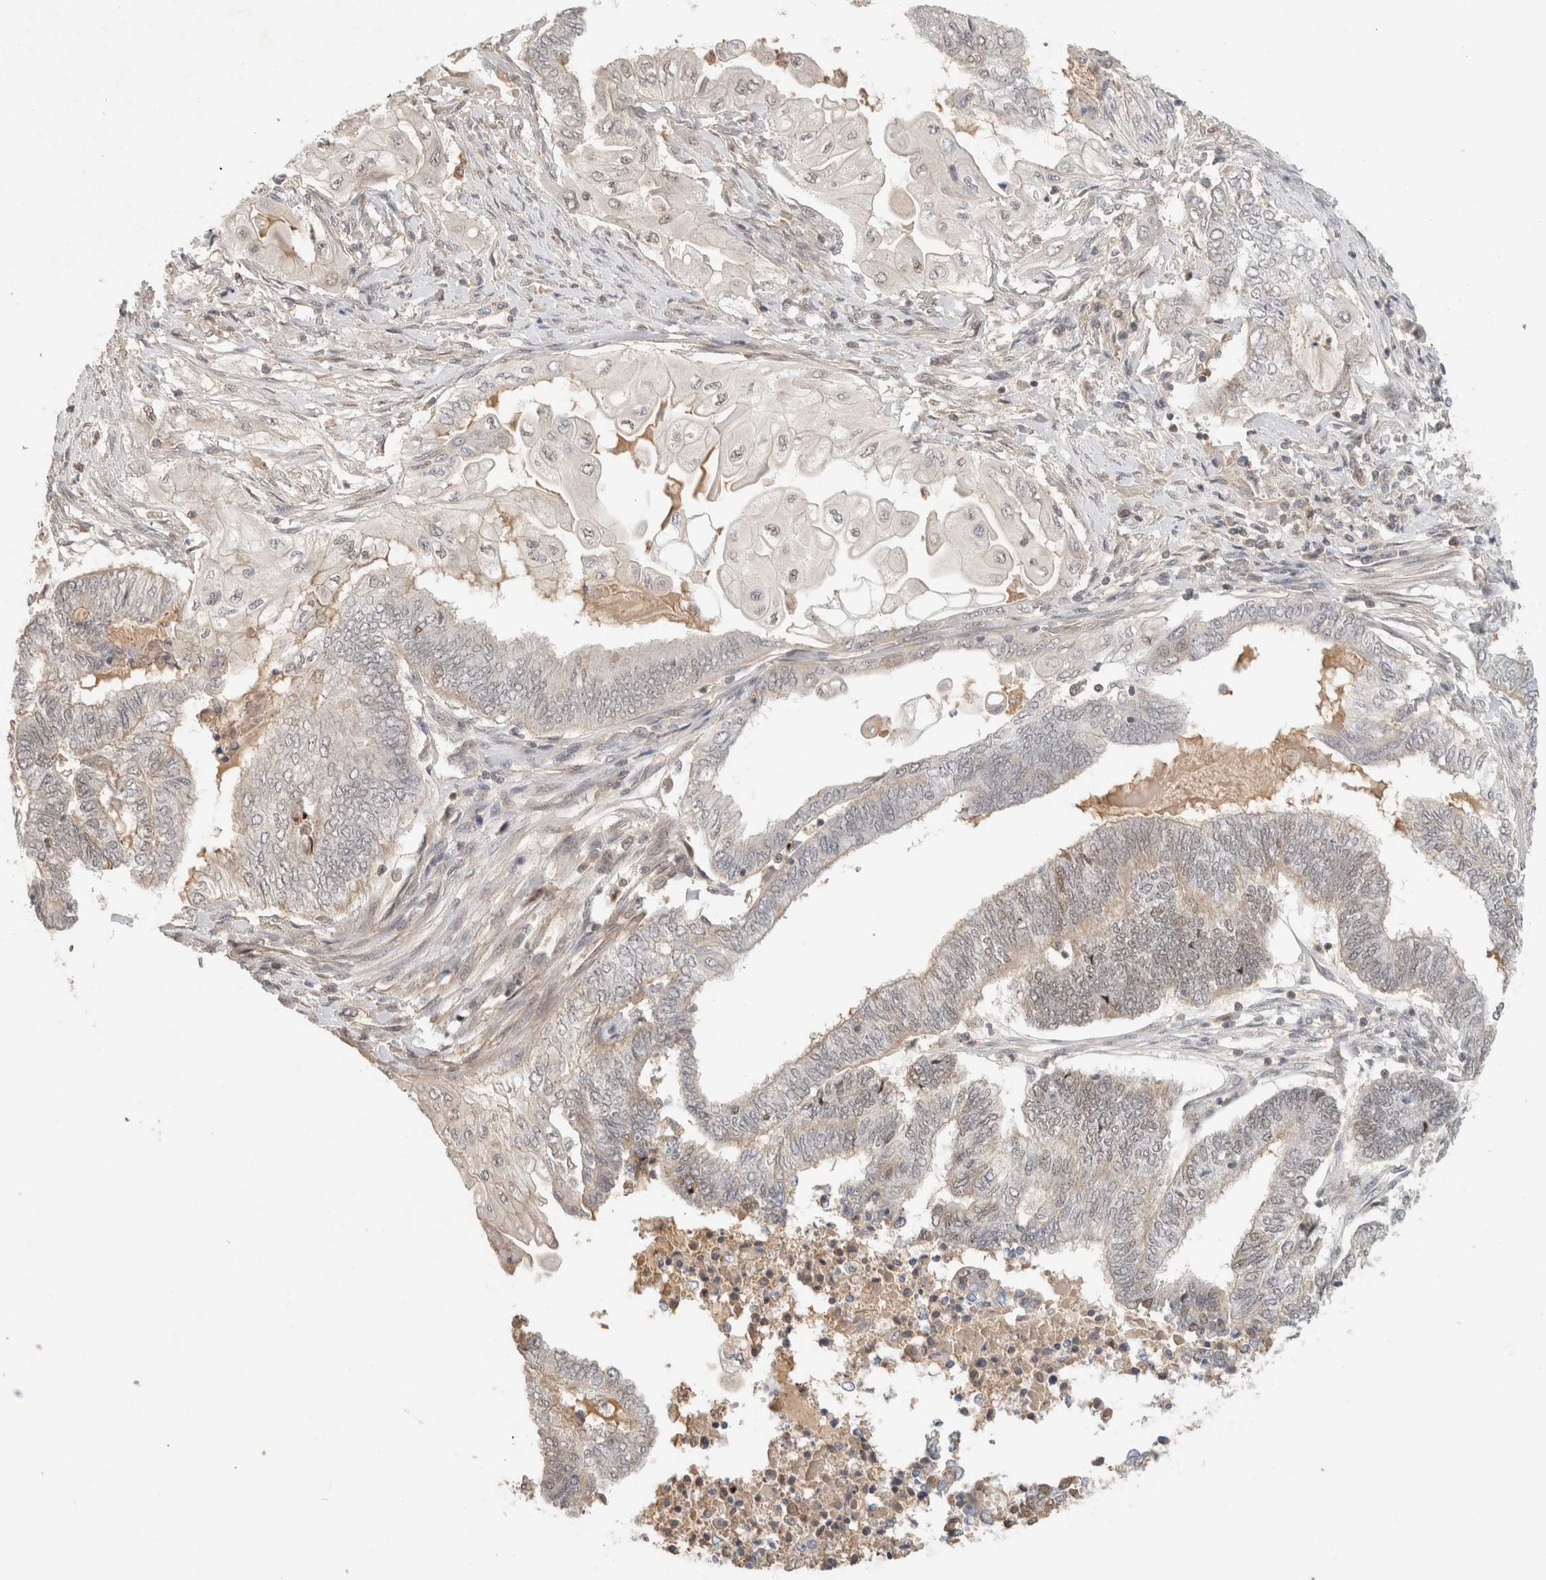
{"staining": {"intensity": "negative", "quantity": "none", "location": "none"}, "tissue": "endometrial cancer", "cell_type": "Tumor cells", "image_type": "cancer", "snomed": [{"axis": "morphology", "description": "Adenocarcinoma, NOS"}, {"axis": "topography", "description": "Uterus"}, {"axis": "topography", "description": "Endometrium"}], "caption": "Photomicrograph shows no significant protein positivity in tumor cells of endometrial adenocarcinoma.", "gene": "MRM3", "patient": {"sex": "female", "age": 70}}